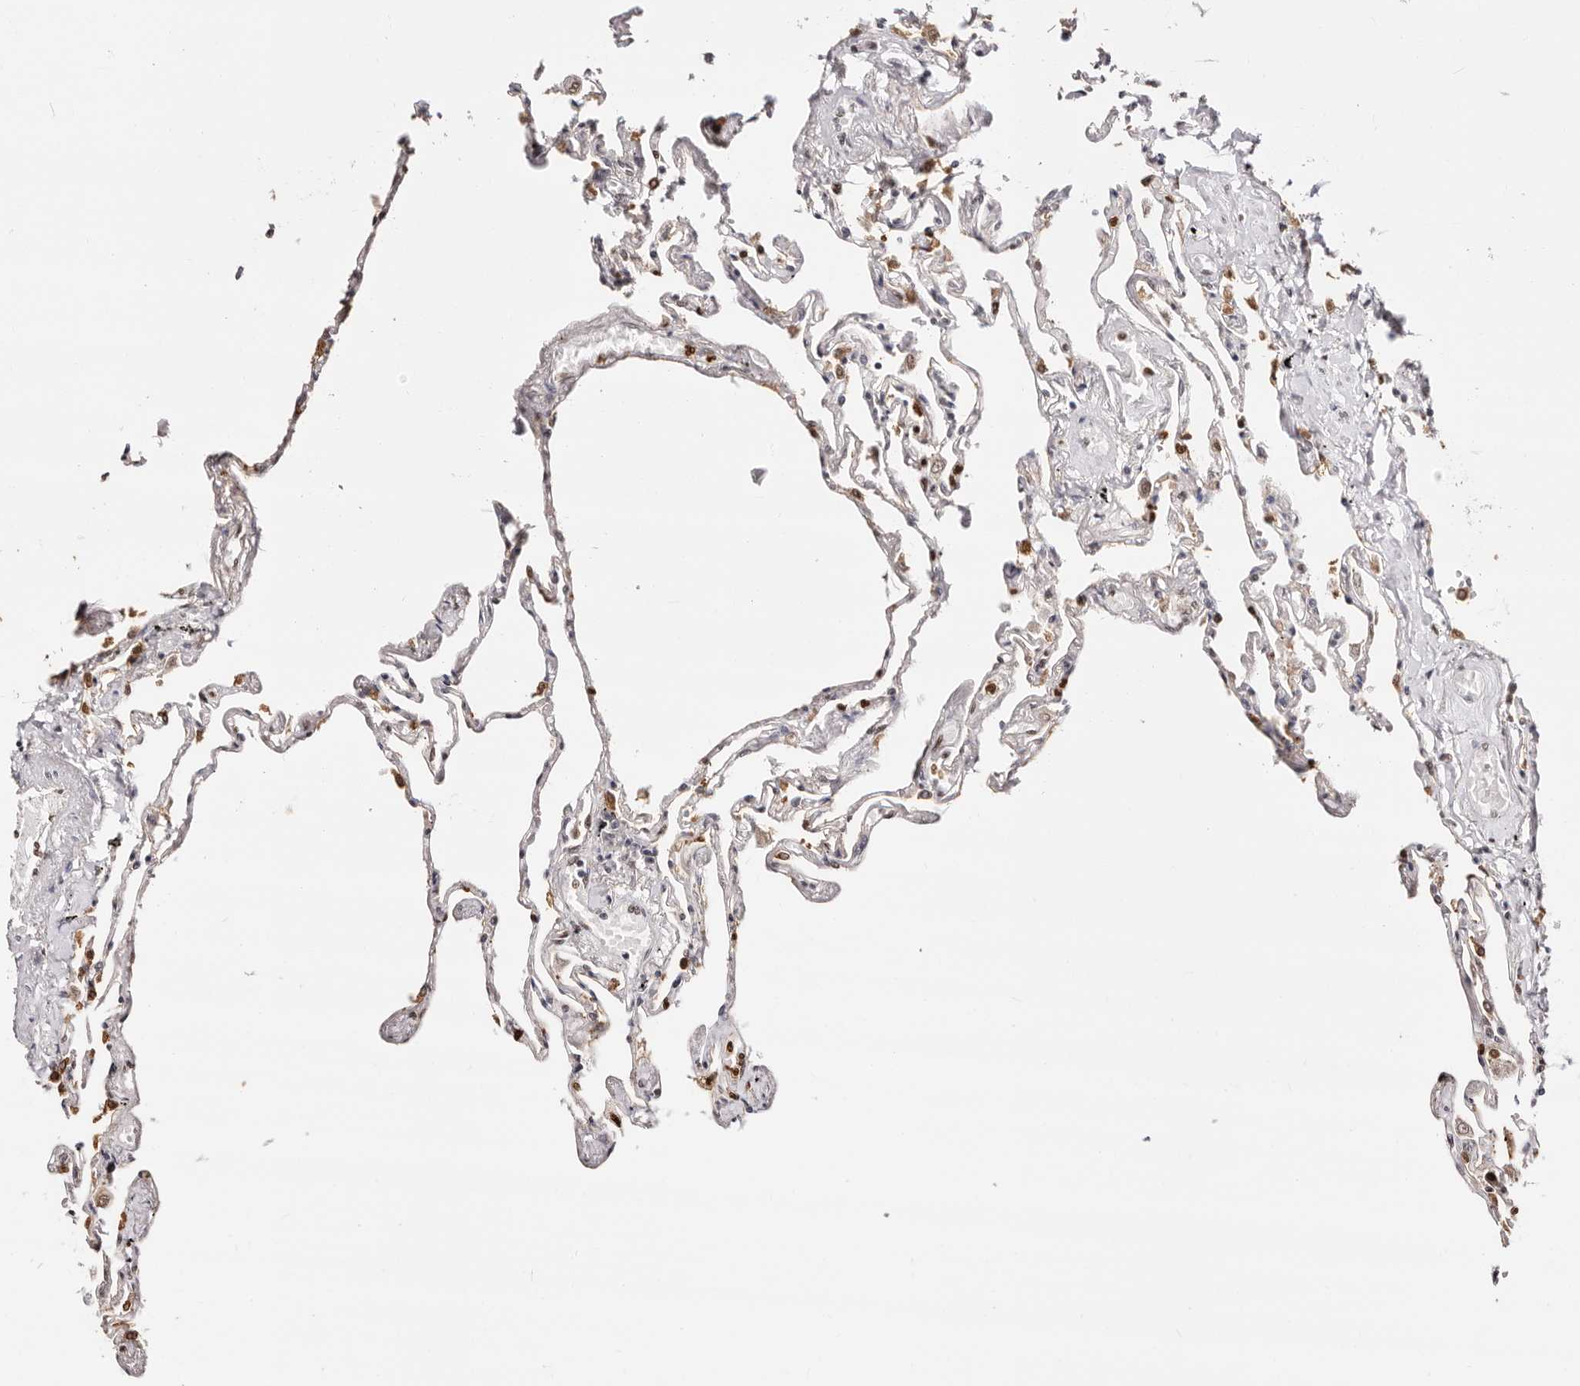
{"staining": {"intensity": "moderate", "quantity": "<25%", "location": "cytoplasmic/membranous,nuclear"}, "tissue": "lung", "cell_type": "Alveolar cells", "image_type": "normal", "snomed": [{"axis": "morphology", "description": "Normal tissue, NOS"}, {"axis": "topography", "description": "Lung"}], "caption": "Immunohistochemical staining of normal human lung demonstrates low levels of moderate cytoplasmic/membranous,nuclear positivity in approximately <25% of alveolar cells.", "gene": "TKT", "patient": {"sex": "female", "age": 67}}